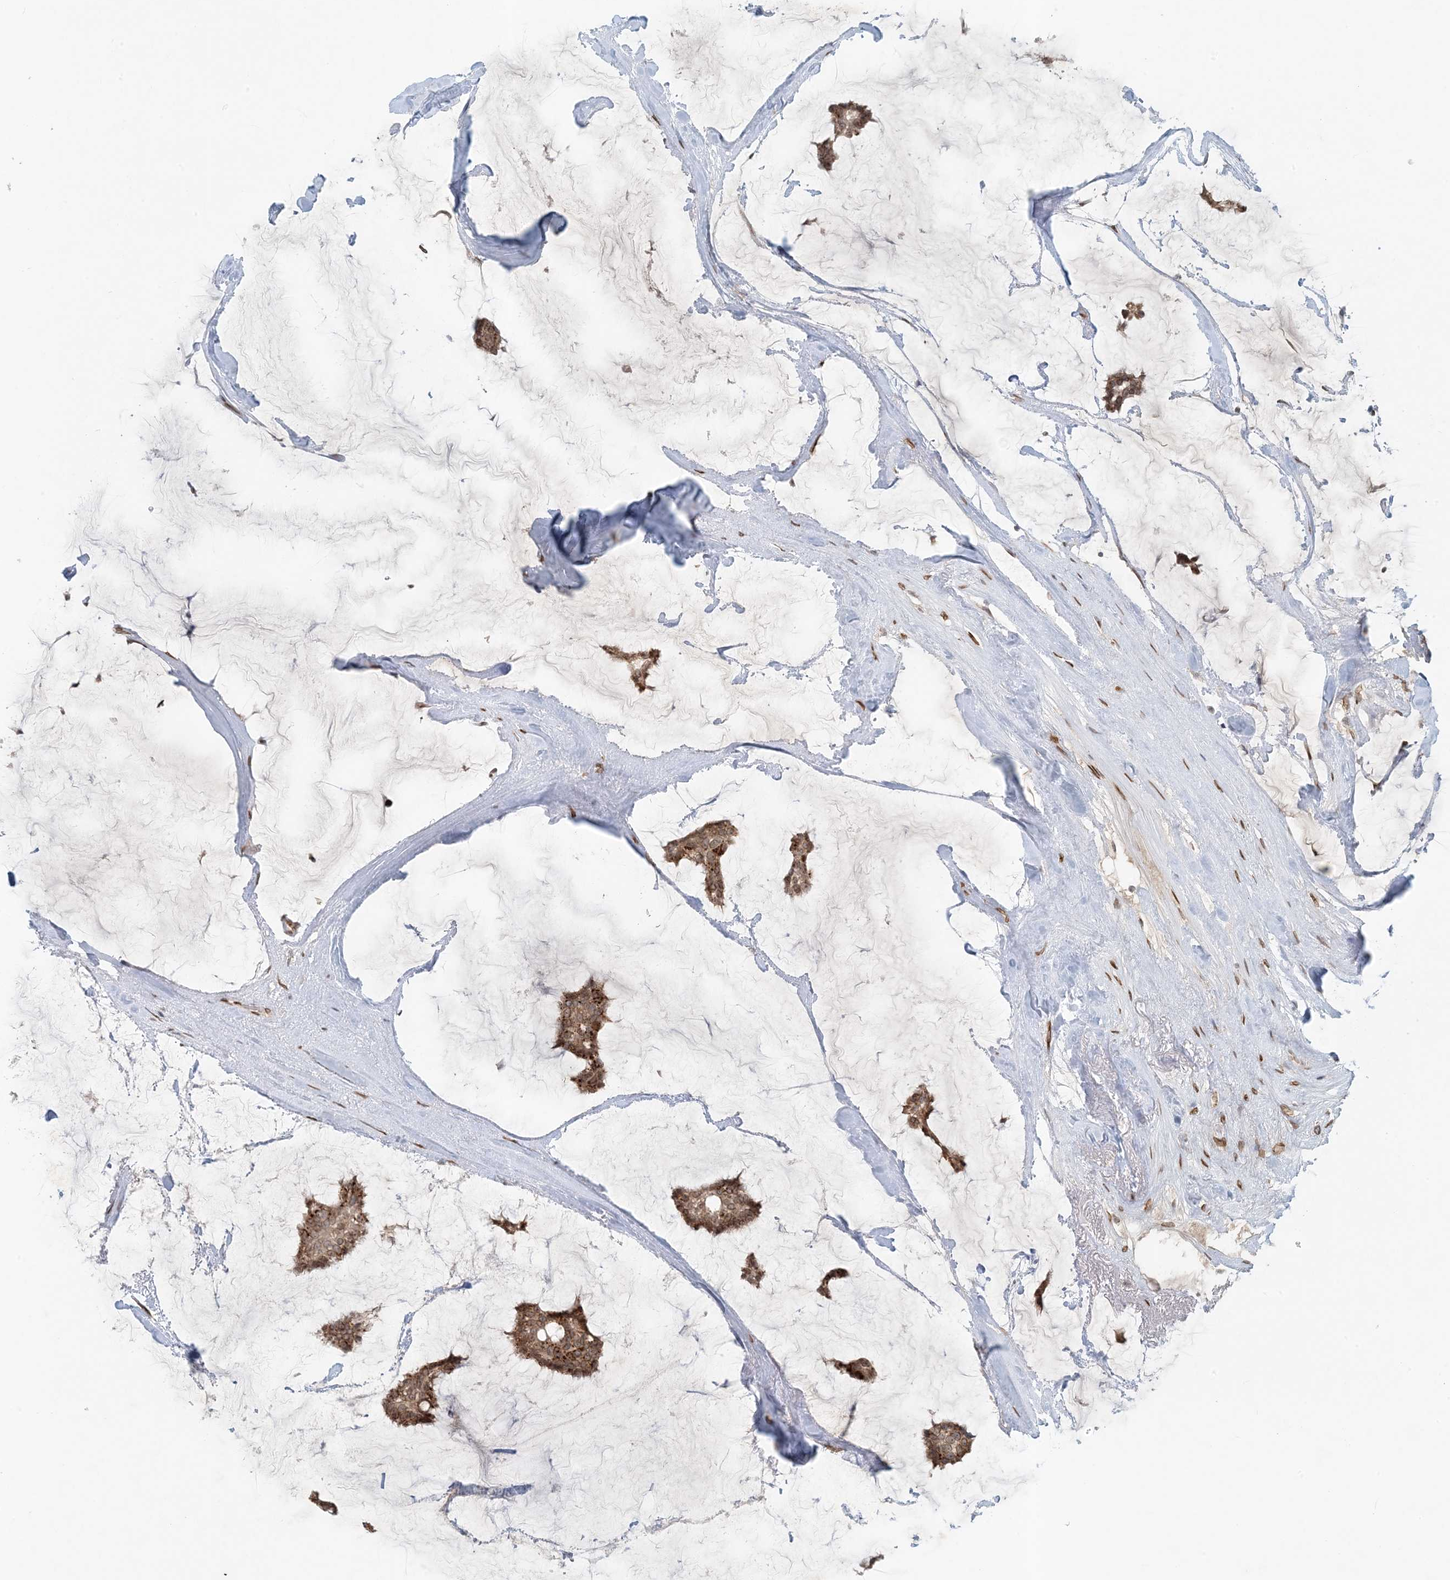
{"staining": {"intensity": "moderate", "quantity": ">75%", "location": "cytoplasmic/membranous"}, "tissue": "breast cancer", "cell_type": "Tumor cells", "image_type": "cancer", "snomed": [{"axis": "morphology", "description": "Duct carcinoma"}, {"axis": "topography", "description": "Breast"}], "caption": "Immunohistochemistry (IHC) photomicrograph of neoplastic tissue: breast cancer stained using IHC shows medium levels of moderate protein expression localized specifically in the cytoplasmic/membranous of tumor cells, appearing as a cytoplasmic/membranous brown color.", "gene": "SLC35A2", "patient": {"sex": "female", "age": 93}}